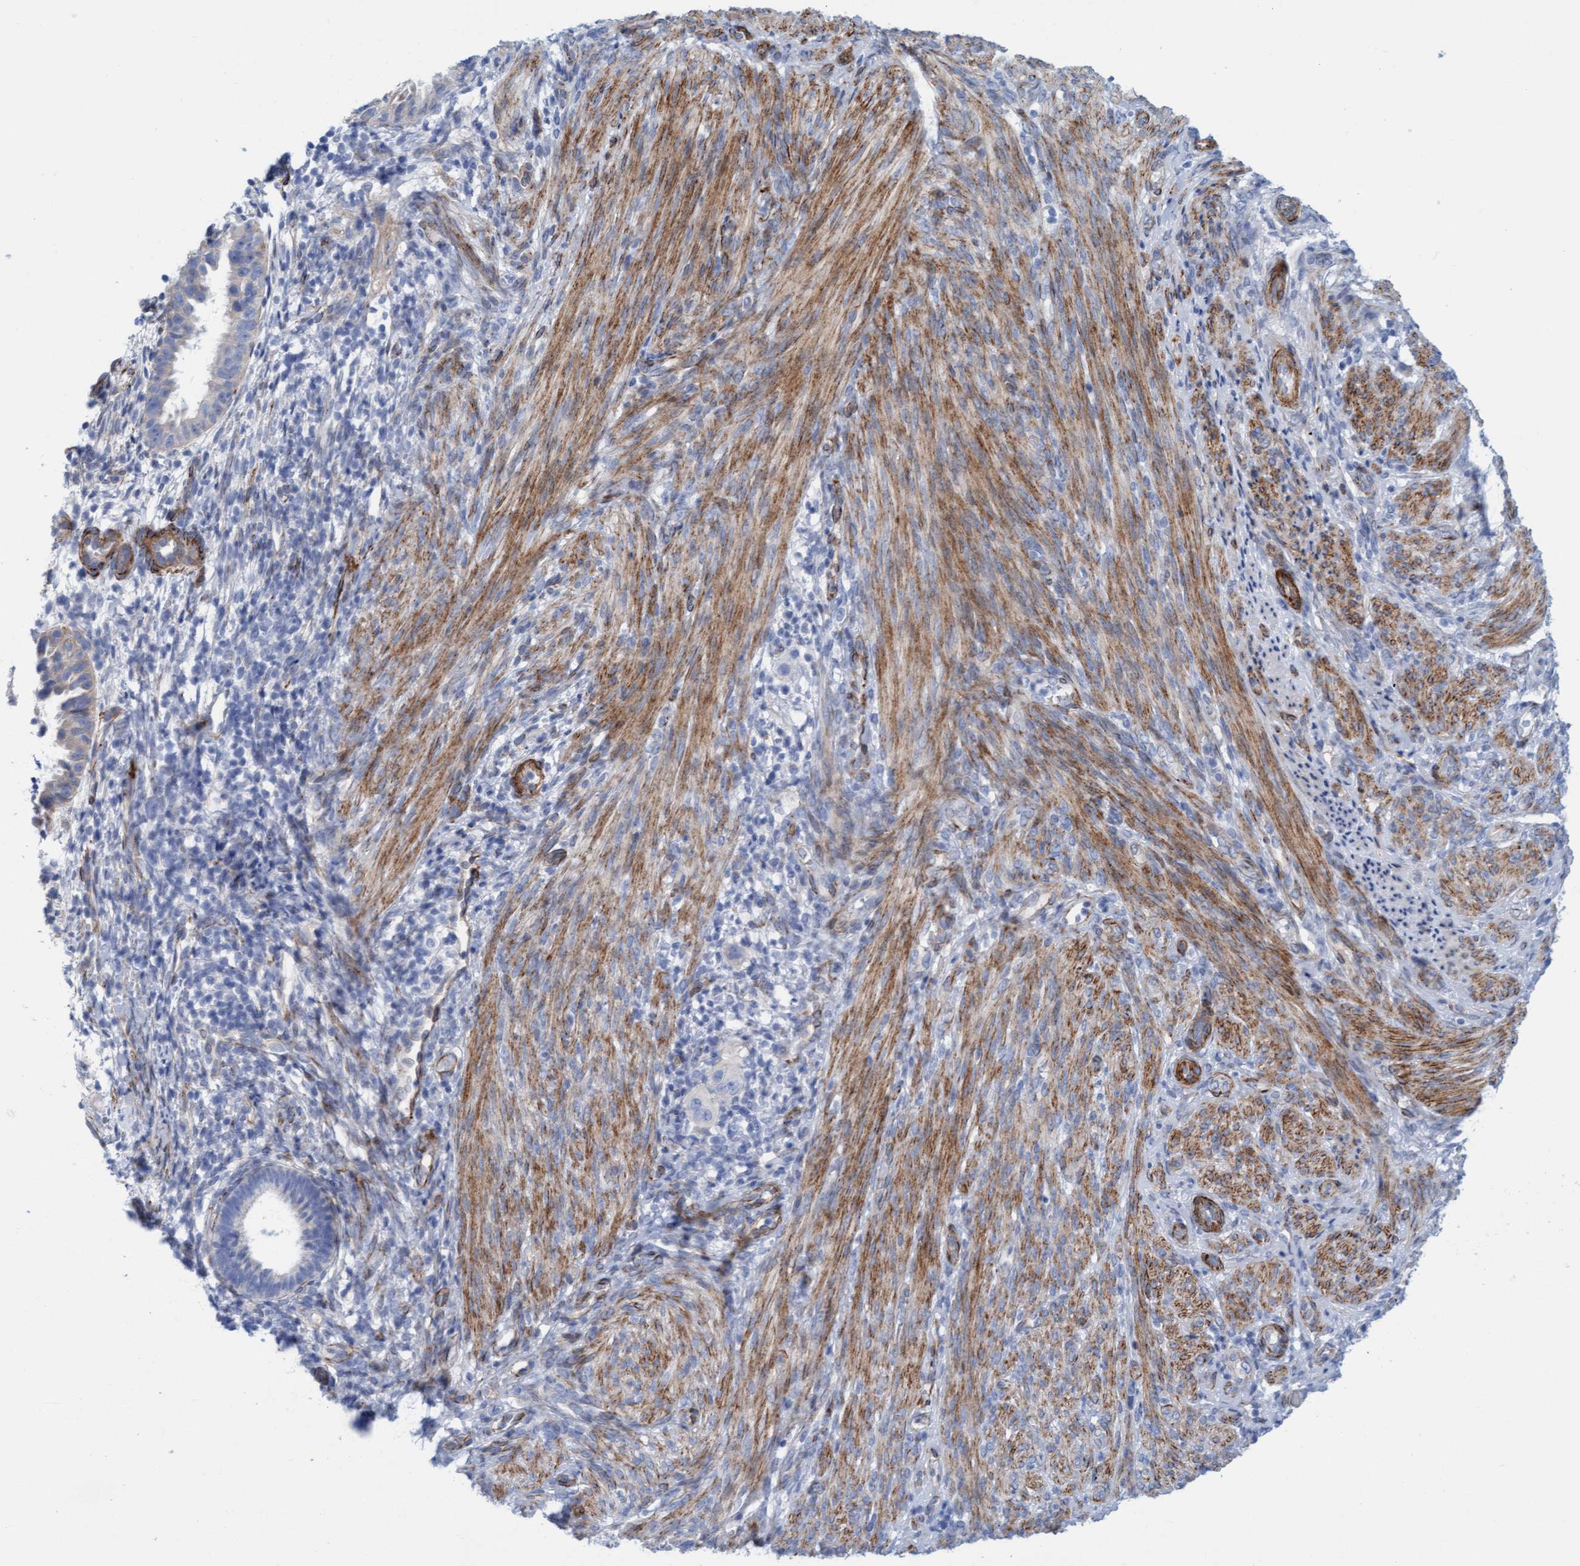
{"staining": {"intensity": "negative", "quantity": "none", "location": "none"}, "tissue": "endometrial cancer", "cell_type": "Tumor cells", "image_type": "cancer", "snomed": [{"axis": "morphology", "description": "Adenocarcinoma, NOS"}, {"axis": "topography", "description": "Endometrium"}], "caption": "Protein analysis of endometrial adenocarcinoma reveals no significant positivity in tumor cells.", "gene": "MTFR1", "patient": {"sex": "female", "age": 85}}